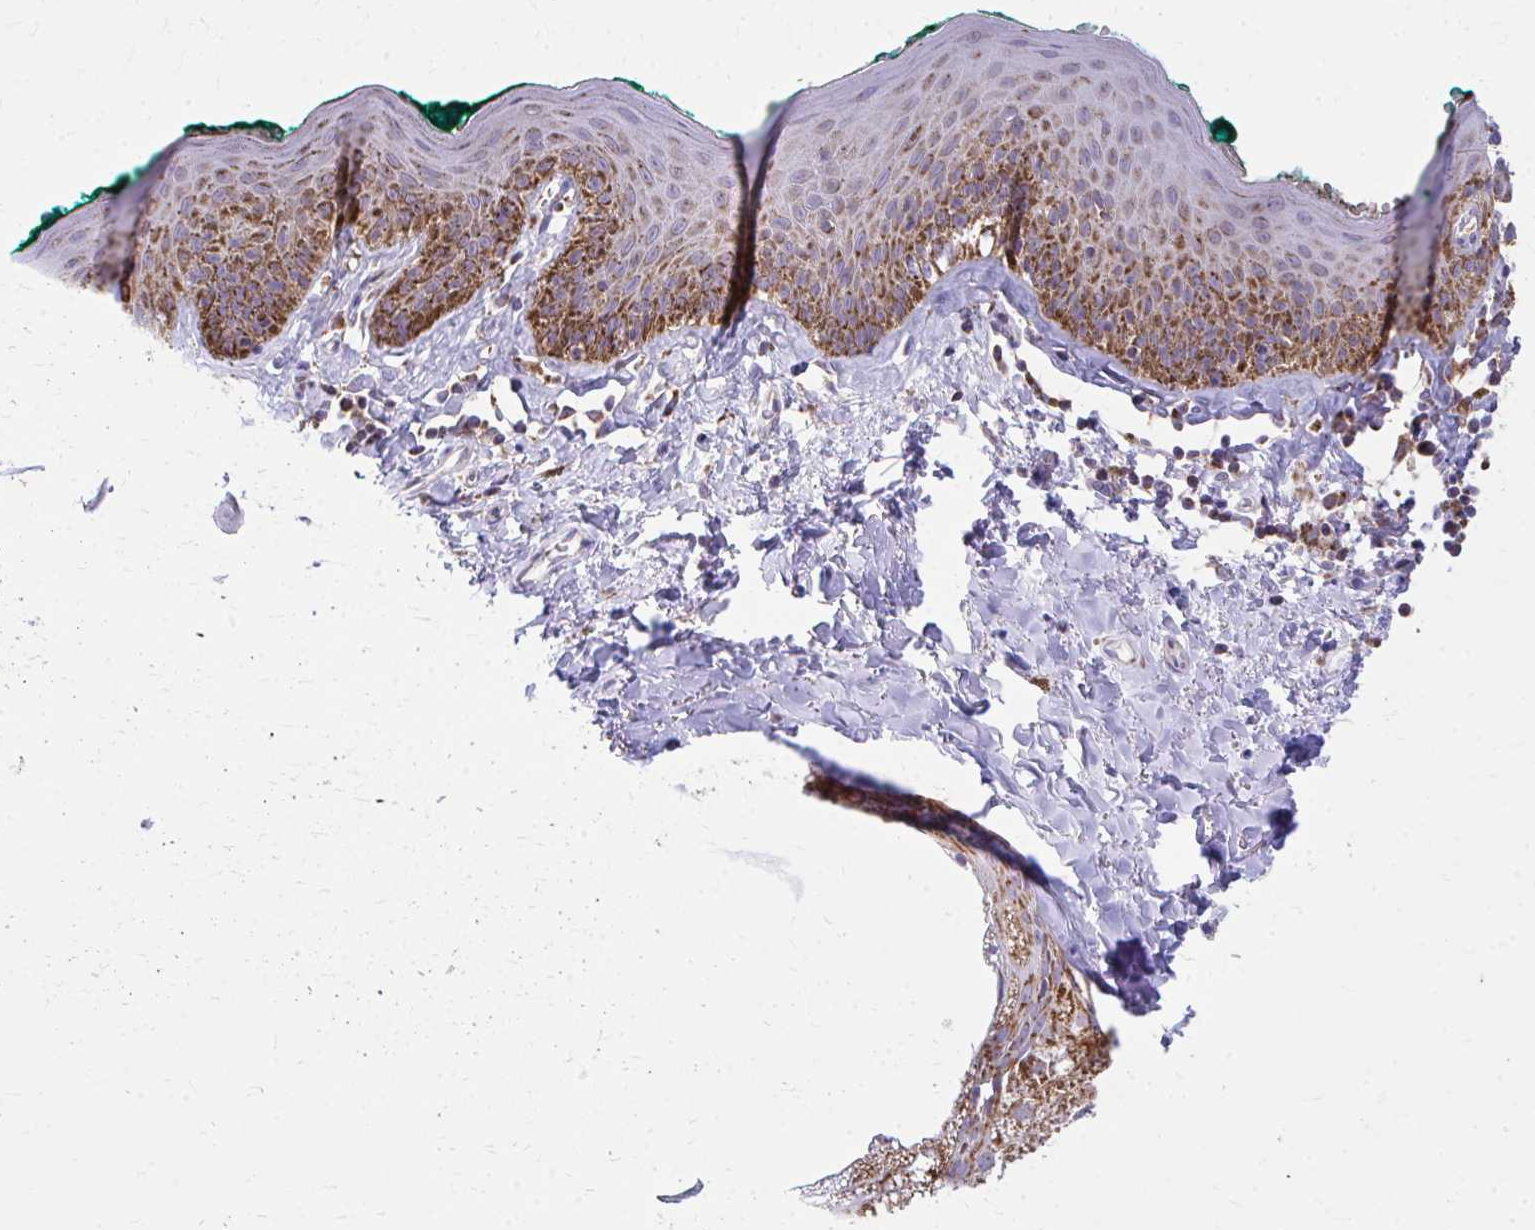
{"staining": {"intensity": "strong", "quantity": ">75%", "location": "cytoplasmic/membranous"}, "tissue": "skin", "cell_type": "Epidermal cells", "image_type": "normal", "snomed": [{"axis": "morphology", "description": "Normal tissue, NOS"}, {"axis": "topography", "description": "Vulva"}, {"axis": "topography", "description": "Peripheral nerve tissue"}], "caption": "IHC photomicrograph of normal skin stained for a protein (brown), which shows high levels of strong cytoplasmic/membranous positivity in approximately >75% of epidermal cells.", "gene": "MRPL19", "patient": {"sex": "female", "age": 66}}